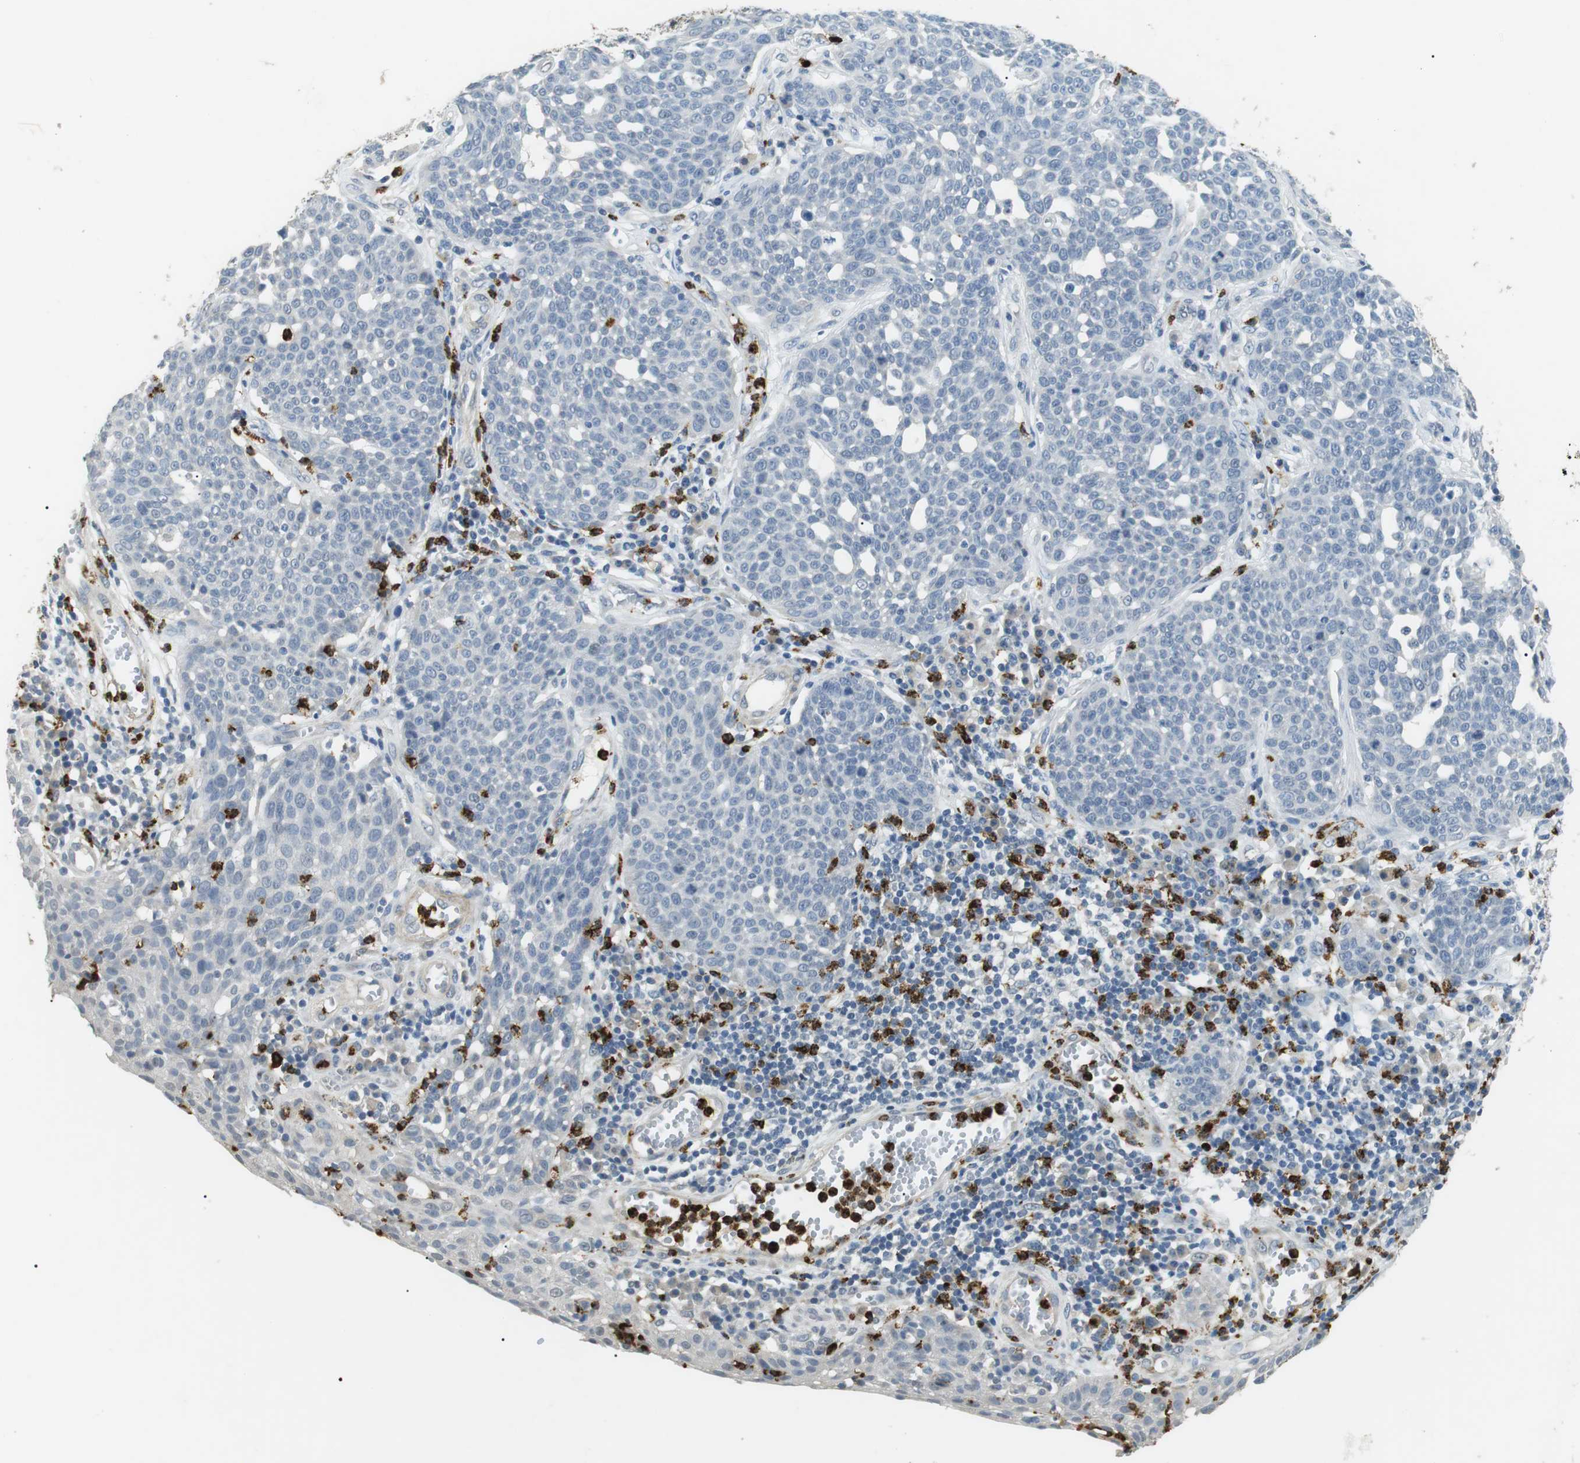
{"staining": {"intensity": "negative", "quantity": "none", "location": "none"}, "tissue": "cervical cancer", "cell_type": "Tumor cells", "image_type": "cancer", "snomed": [{"axis": "morphology", "description": "Squamous cell carcinoma, NOS"}, {"axis": "topography", "description": "Cervix"}], "caption": "Tumor cells are negative for brown protein staining in squamous cell carcinoma (cervical). (DAB immunohistochemistry (IHC), high magnification).", "gene": "GZMM", "patient": {"sex": "female", "age": 34}}